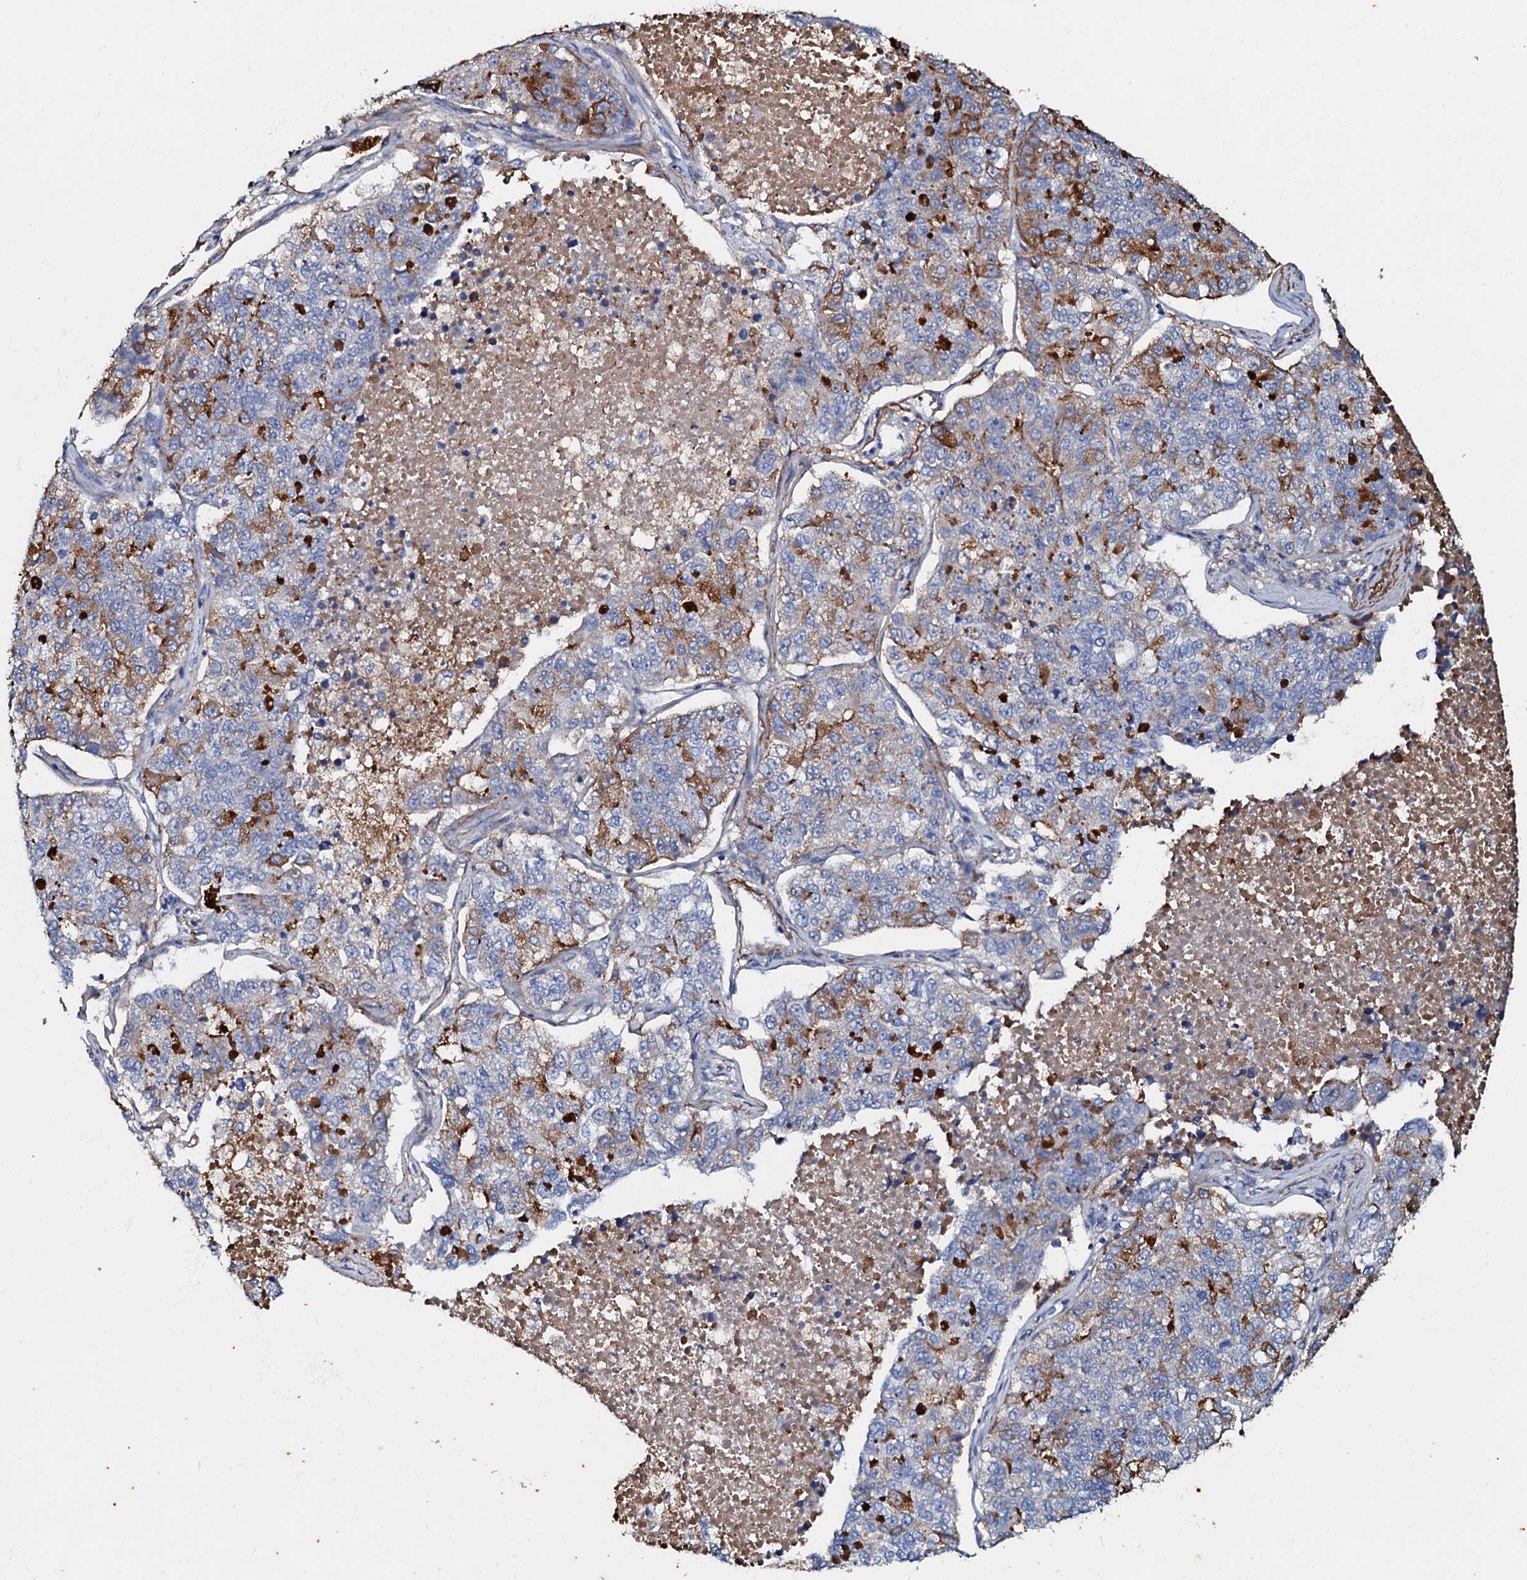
{"staining": {"intensity": "moderate", "quantity": "<25%", "location": "cytoplasmic/membranous"}, "tissue": "lung cancer", "cell_type": "Tumor cells", "image_type": "cancer", "snomed": [{"axis": "morphology", "description": "Adenocarcinoma, NOS"}, {"axis": "topography", "description": "Lung"}], "caption": "This photomicrograph reveals immunohistochemistry (IHC) staining of human lung adenocarcinoma, with low moderate cytoplasmic/membranous positivity in approximately <25% of tumor cells.", "gene": "MANSC4", "patient": {"sex": "male", "age": 49}}